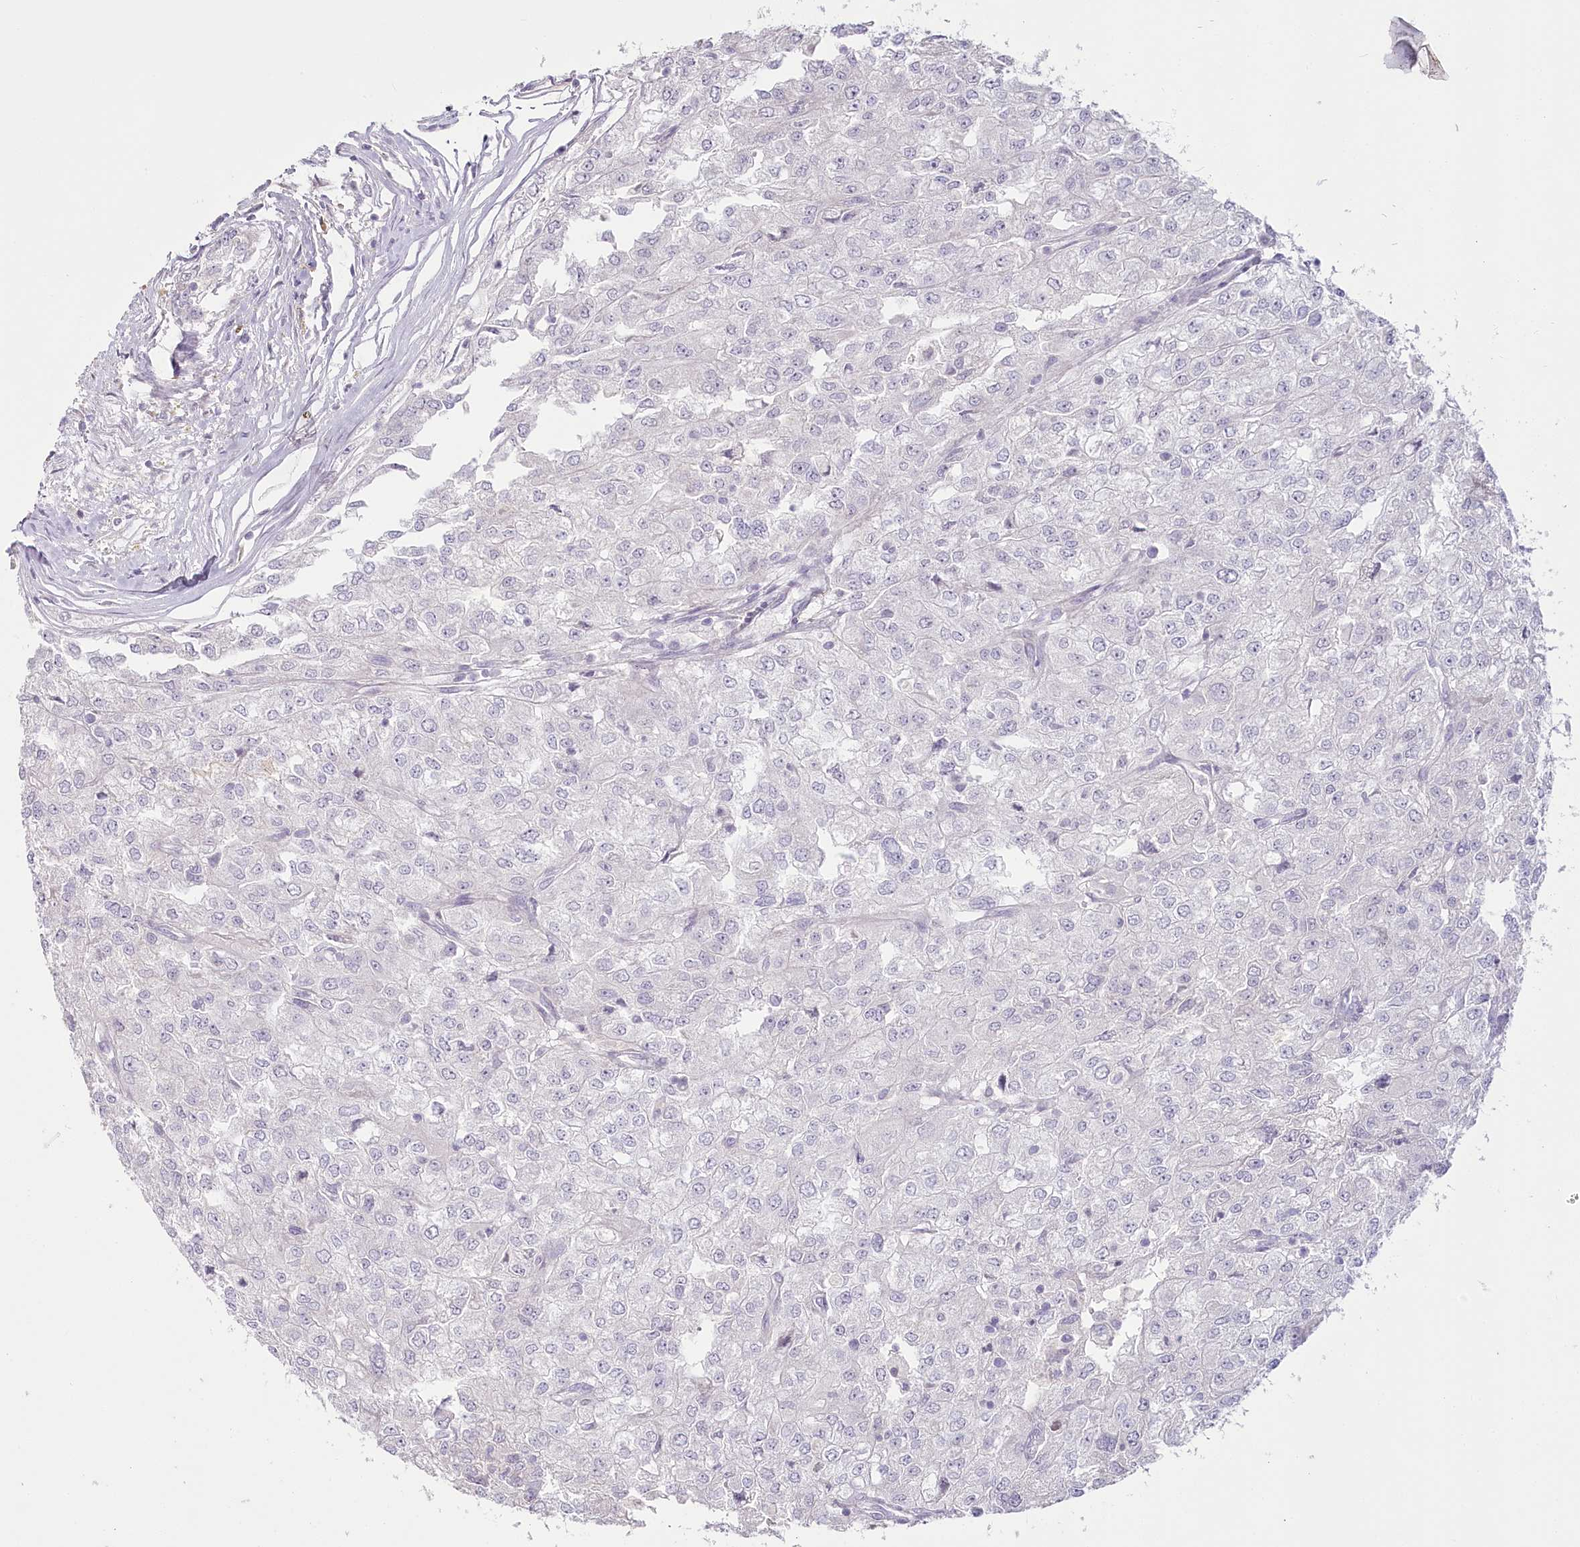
{"staining": {"intensity": "negative", "quantity": "none", "location": "none"}, "tissue": "renal cancer", "cell_type": "Tumor cells", "image_type": "cancer", "snomed": [{"axis": "morphology", "description": "Adenocarcinoma, NOS"}, {"axis": "topography", "description": "Kidney"}], "caption": "Tumor cells are negative for brown protein staining in adenocarcinoma (renal). The staining was performed using DAB (3,3'-diaminobenzidine) to visualize the protein expression in brown, while the nuclei were stained in blue with hematoxylin (Magnification: 20x).", "gene": "USP11", "patient": {"sex": "female", "age": 54}}